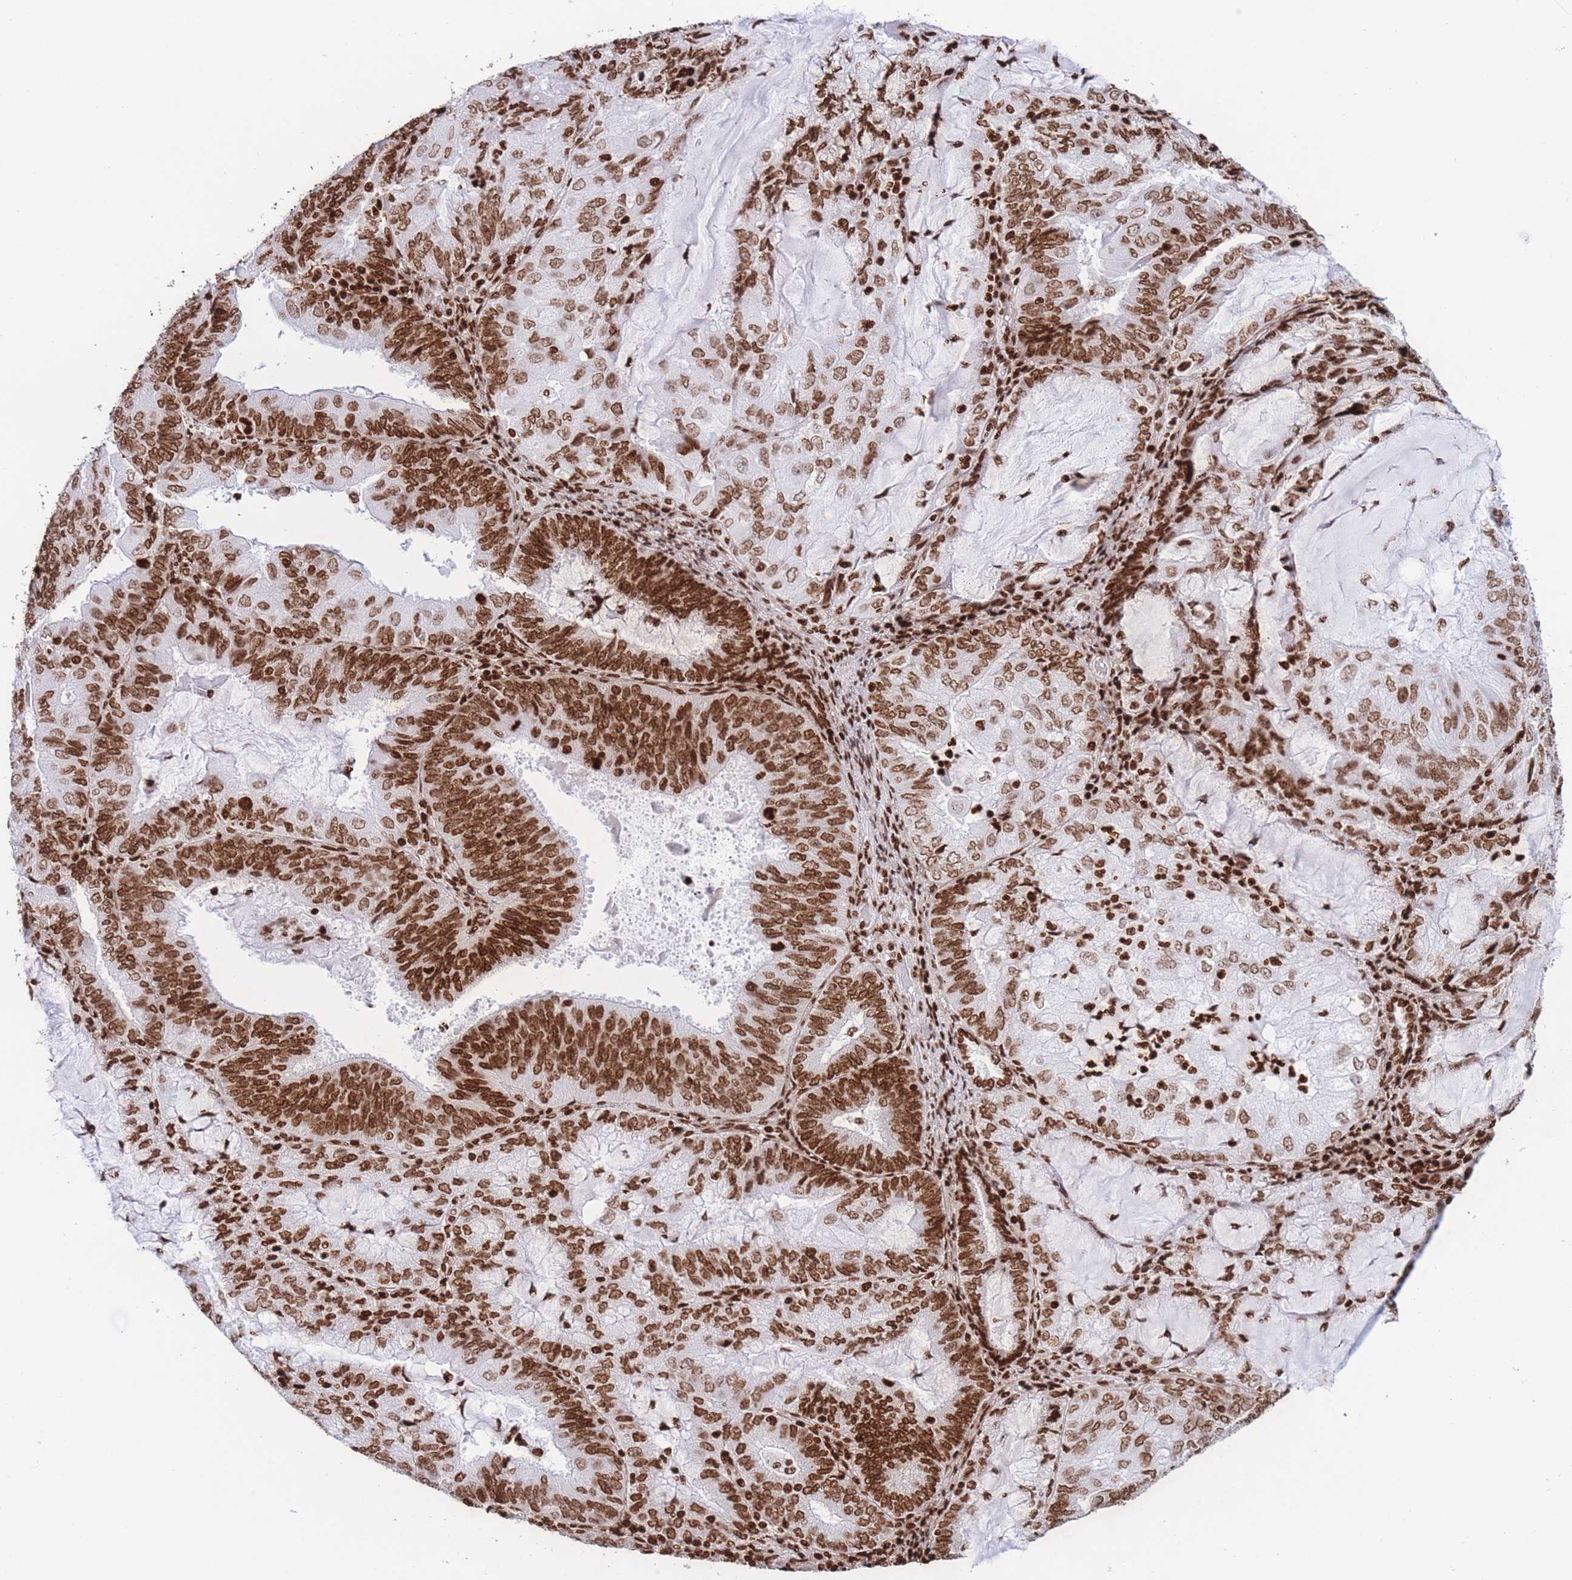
{"staining": {"intensity": "strong", "quantity": ">75%", "location": "nuclear"}, "tissue": "endometrial cancer", "cell_type": "Tumor cells", "image_type": "cancer", "snomed": [{"axis": "morphology", "description": "Adenocarcinoma, NOS"}, {"axis": "topography", "description": "Endometrium"}], "caption": "Protein analysis of adenocarcinoma (endometrial) tissue demonstrates strong nuclear staining in about >75% of tumor cells.", "gene": "H2BC11", "patient": {"sex": "female", "age": 81}}